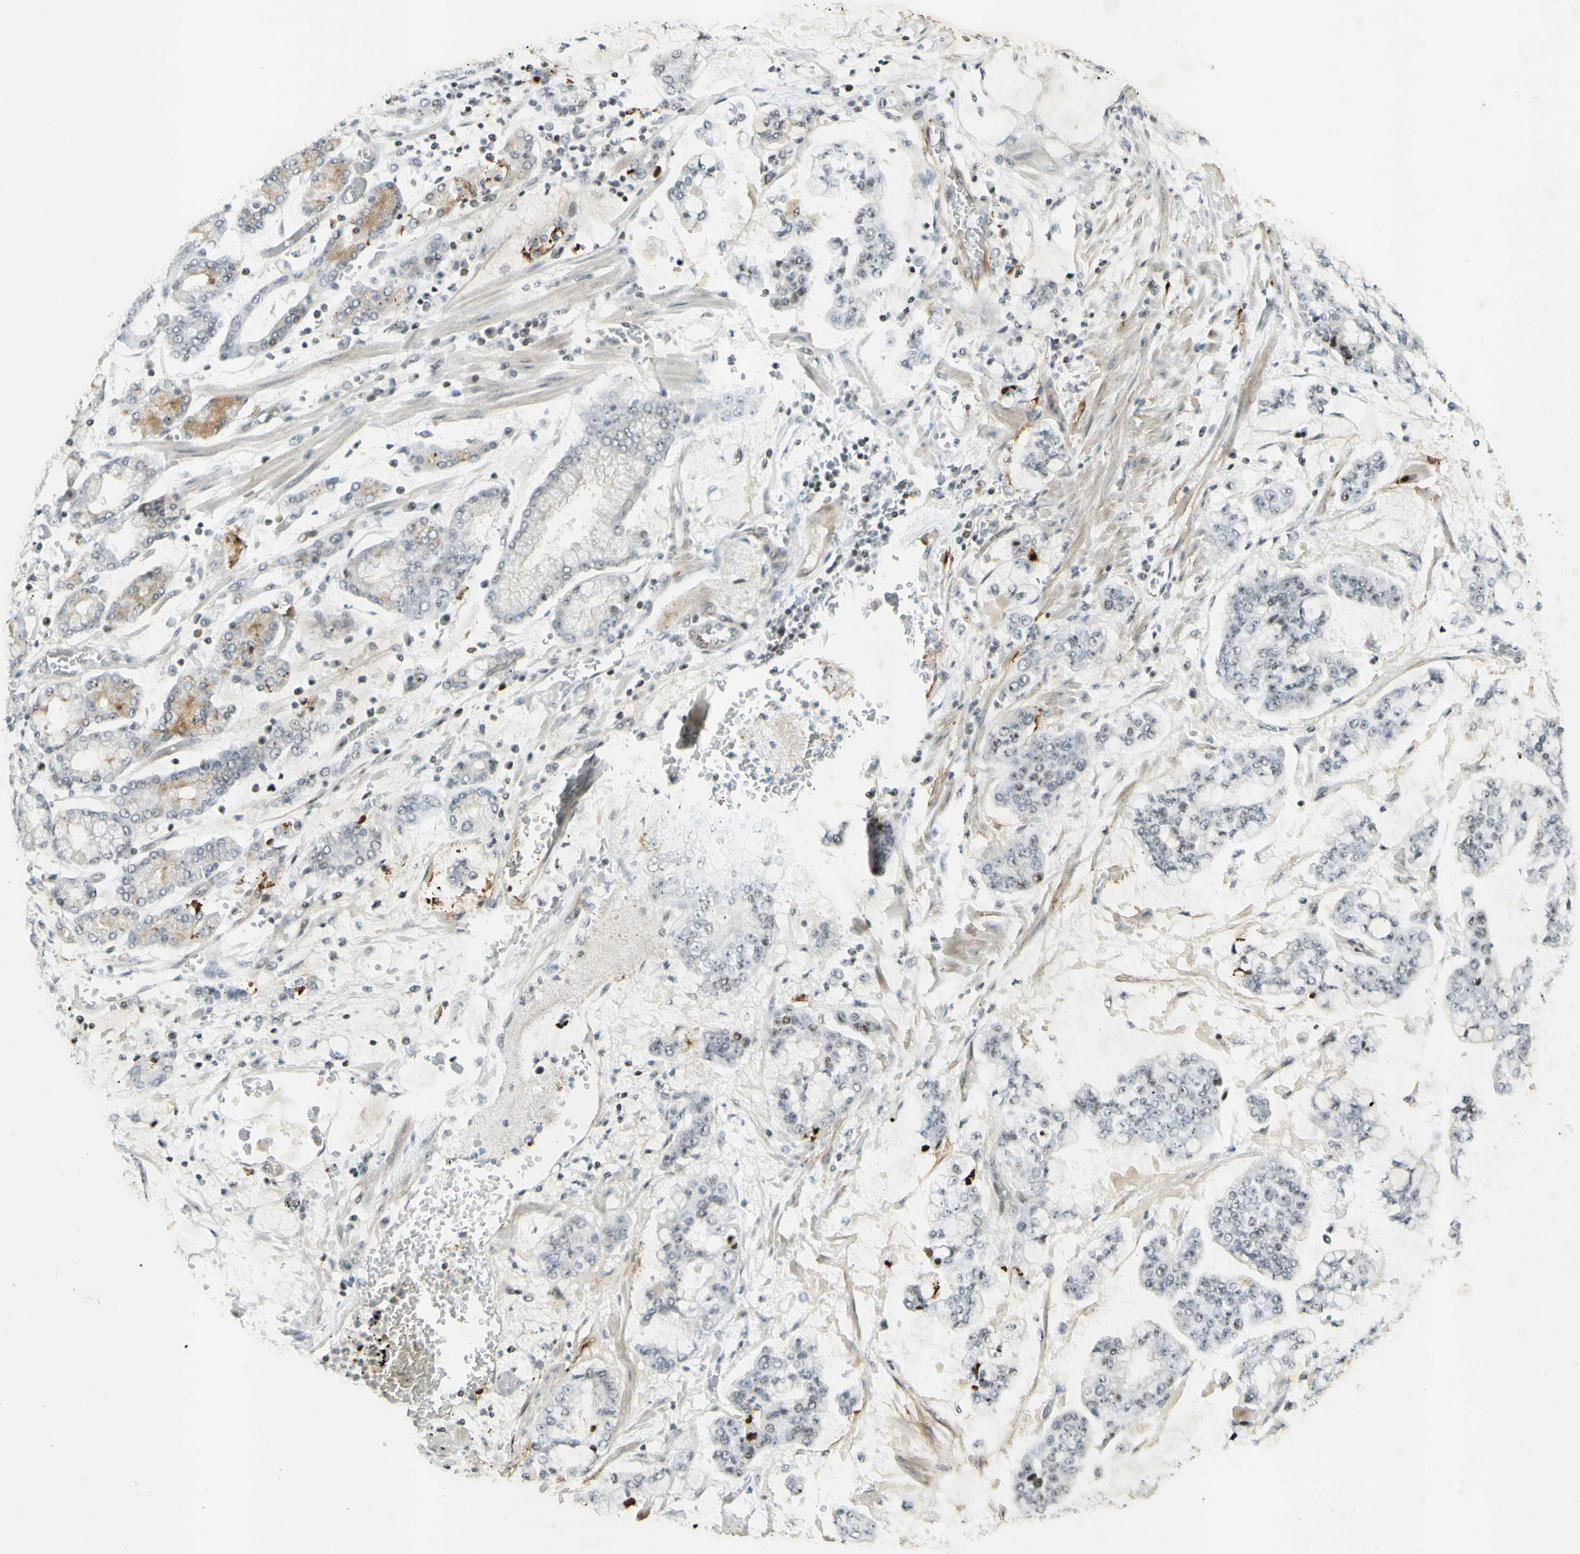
{"staining": {"intensity": "negative", "quantity": "none", "location": "none"}, "tissue": "stomach cancer", "cell_type": "Tumor cells", "image_type": "cancer", "snomed": [{"axis": "morphology", "description": "Normal tissue, NOS"}, {"axis": "morphology", "description": "Adenocarcinoma, NOS"}, {"axis": "topography", "description": "Stomach, upper"}, {"axis": "topography", "description": "Stomach"}], "caption": "Protein analysis of stomach cancer shows no significant expression in tumor cells.", "gene": "IRF1", "patient": {"sex": "male", "age": 76}}